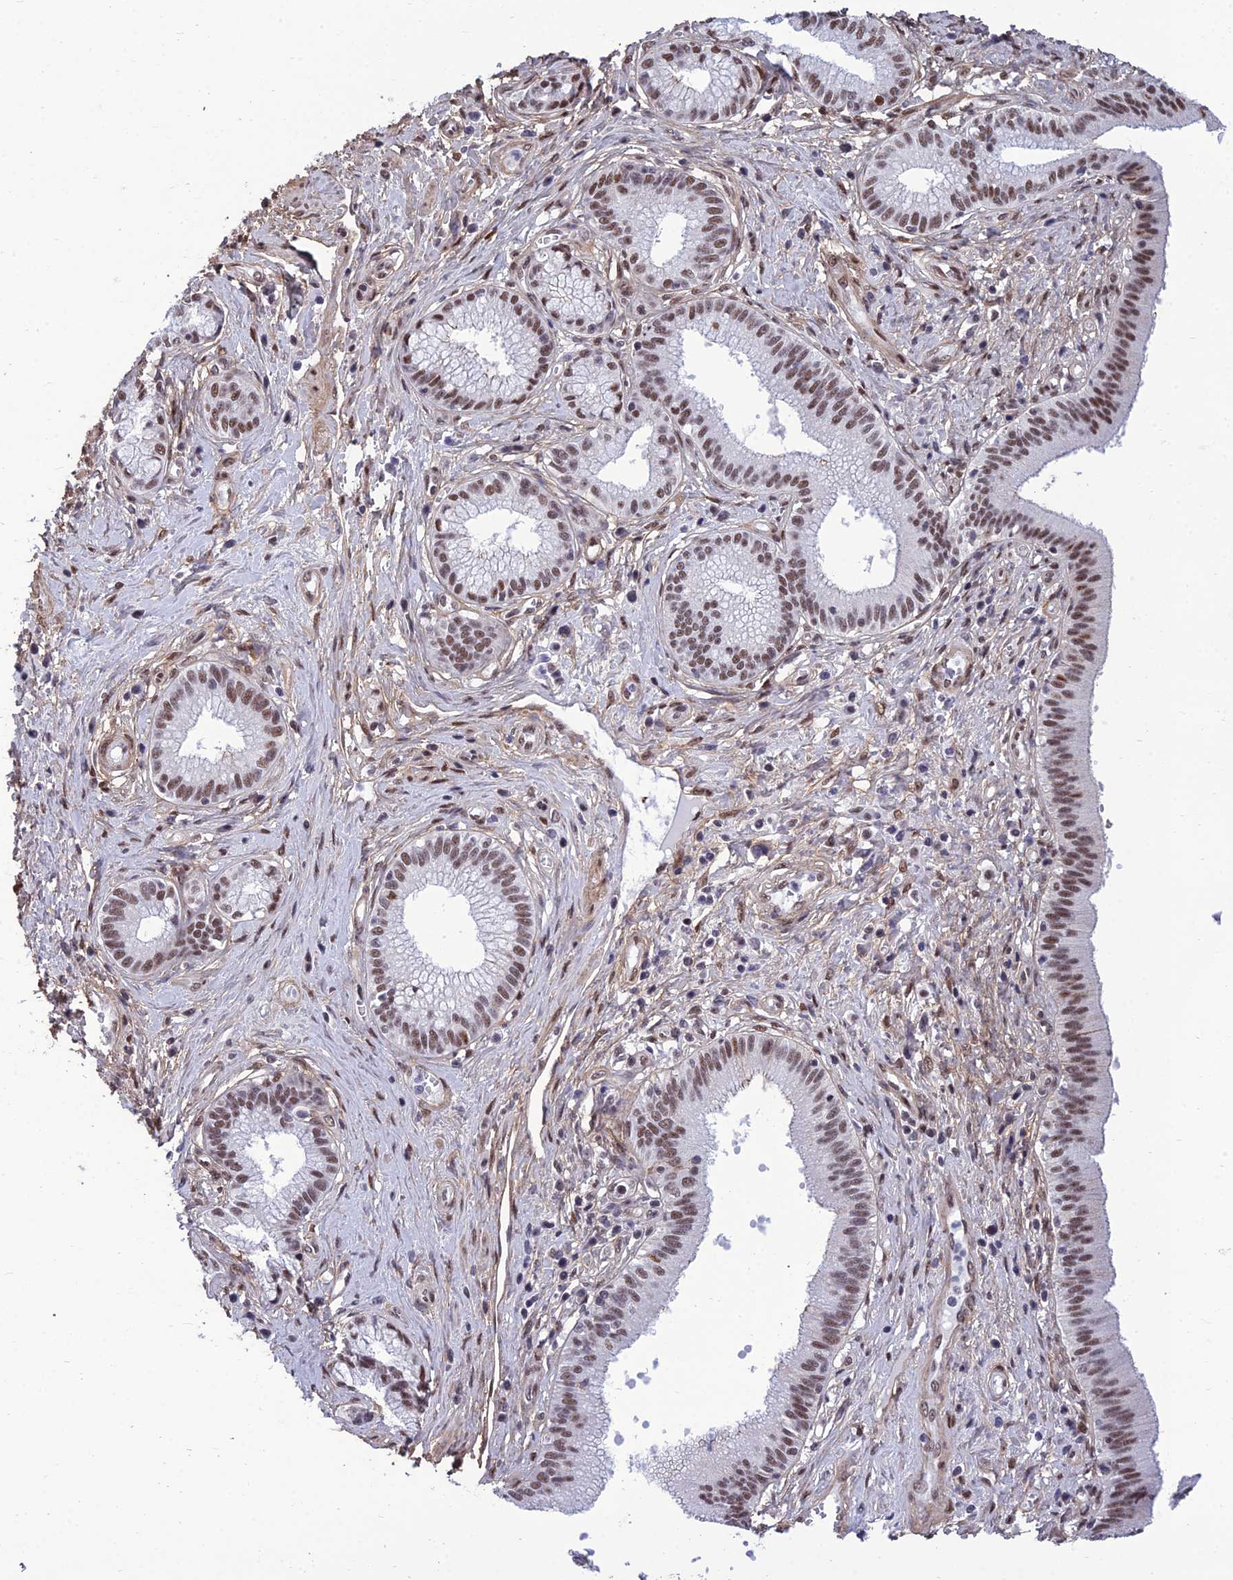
{"staining": {"intensity": "moderate", "quantity": ">75%", "location": "nuclear"}, "tissue": "pancreatic cancer", "cell_type": "Tumor cells", "image_type": "cancer", "snomed": [{"axis": "morphology", "description": "Adenocarcinoma, NOS"}, {"axis": "topography", "description": "Pancreas"}], "caption": "Pancreatic cancer tissue reveals moderate nuclear expression in approximately >75% of tumor cells, visualized by immunohistochemistry.", "gene": "RSRC1", "patient": {"sex": "male", "age": 72}}